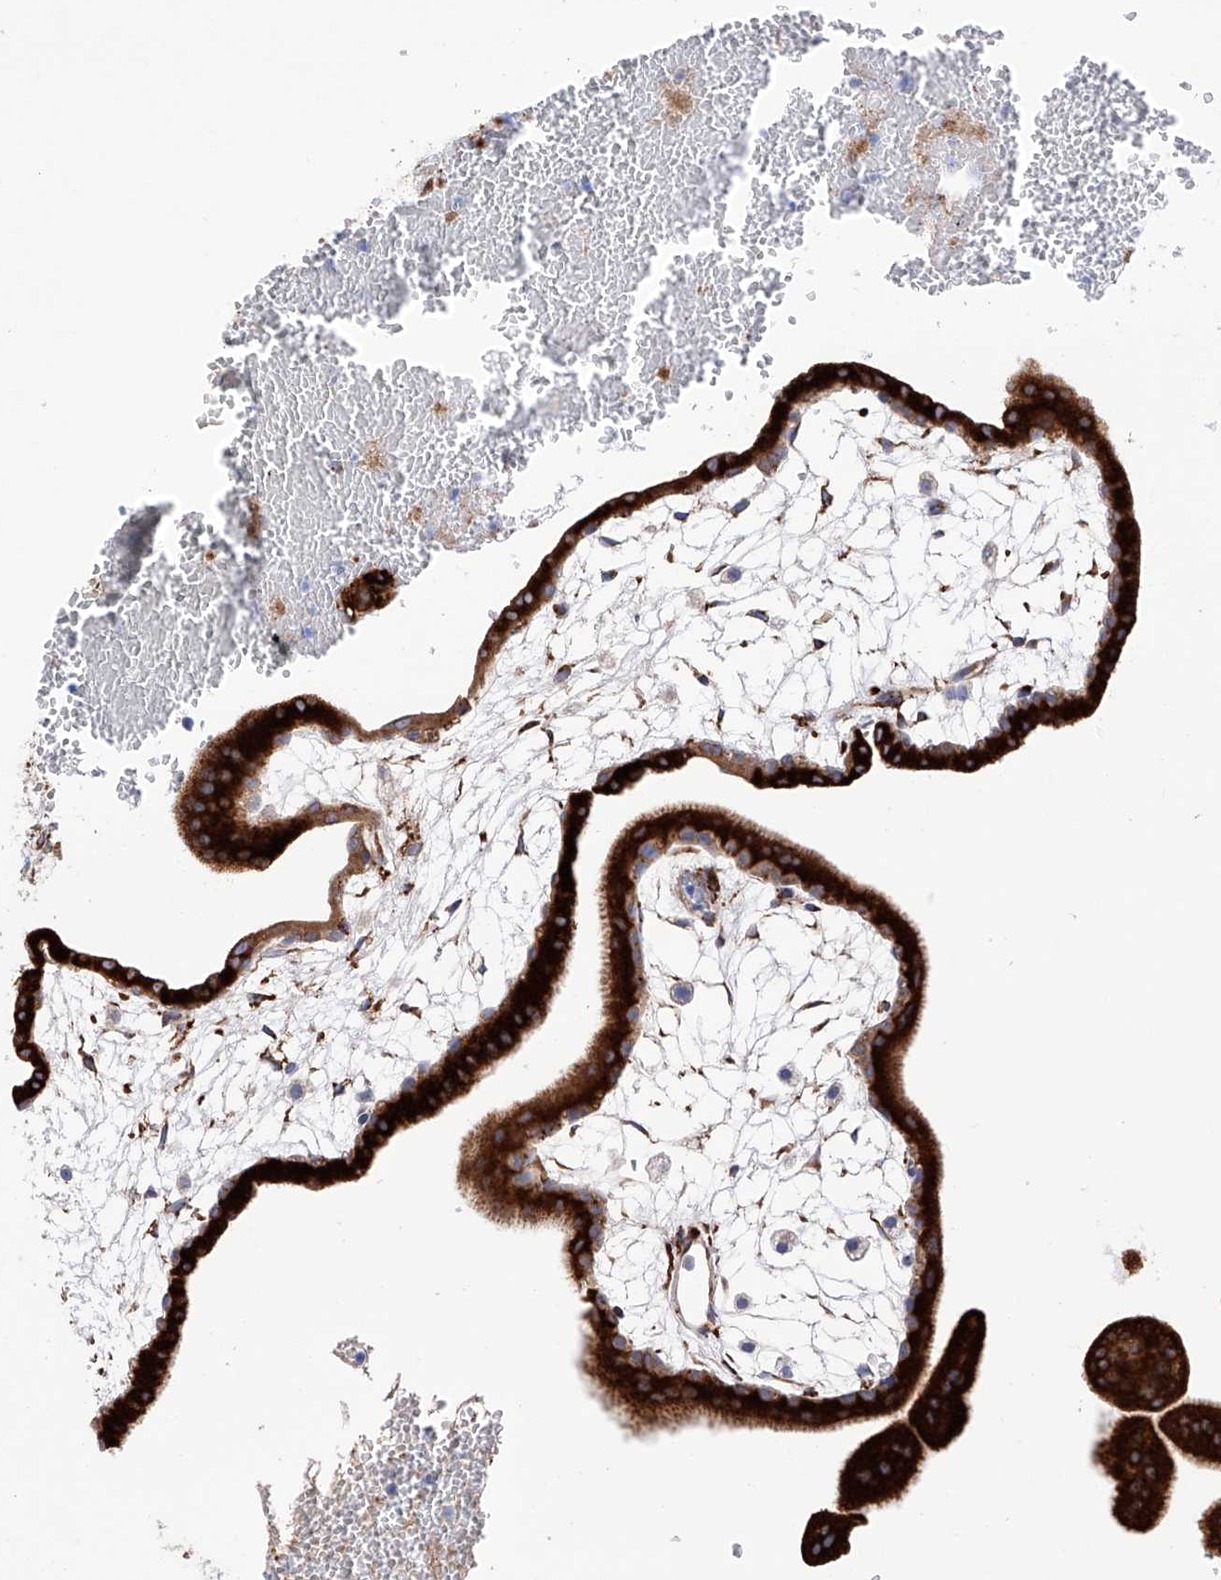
{"staining": {"intensity": "negative", "quantity": "none", "location": "none"}, "tissue": "placenta", "cell_type": "Decidual cells", "image_type": "normal", "snomed": [{"axis": "morphology", "description": "Normal tissue, NOS"}, {"axis": "topography", "description": "Placenta"}], "caption": "DAB immunohistochemical staining of benign human placenta shows no significant staining in decidual cells. (Brightfield microscopy of DAB (3,3'-diaminobenzidine) IHC at high magnification).", "gene": "PDIA5", "patient": {"sex": "female", "age": 35}}